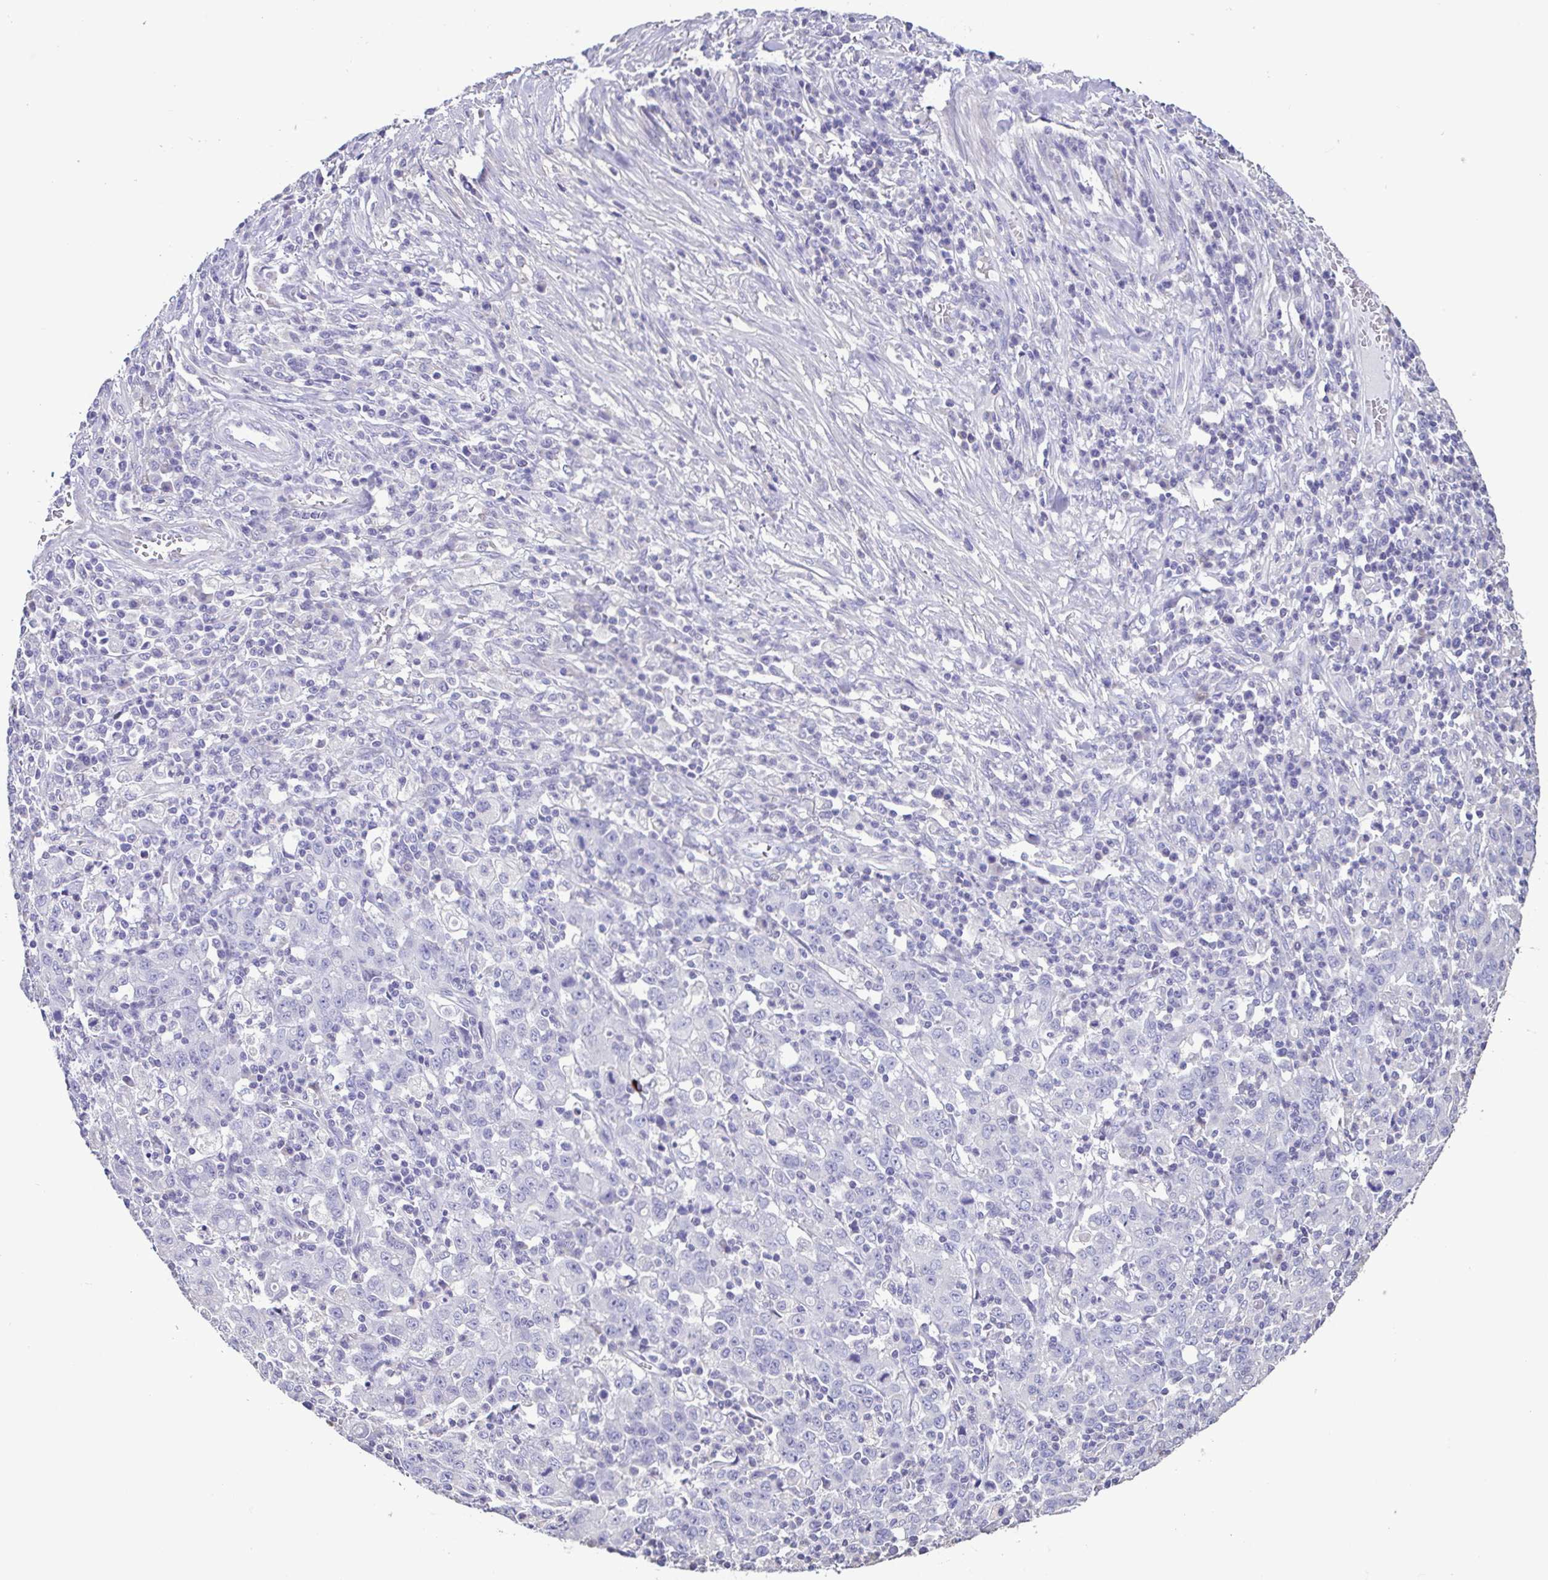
{"staining": {"intensity": "negative", "quantity": "none", "location": "none"}, "tissue": "stomach cancer", "cell_type": "Tumor cells", "image_type": "cancer", "snomed": [{"axis": "morphology", "description": "Adenocarcinoma, NOS"}, {"axis": "topography", "description": "Stomach, upper"}], "caption": "This is a micrograph of immunohistochemistry (IHC) staining of stomach cancer (adenocarcinoma), which shows no positivity in tumor cells.", "gene": "PLA2G4E", "patient": {"sex": "male", "age": 69}}